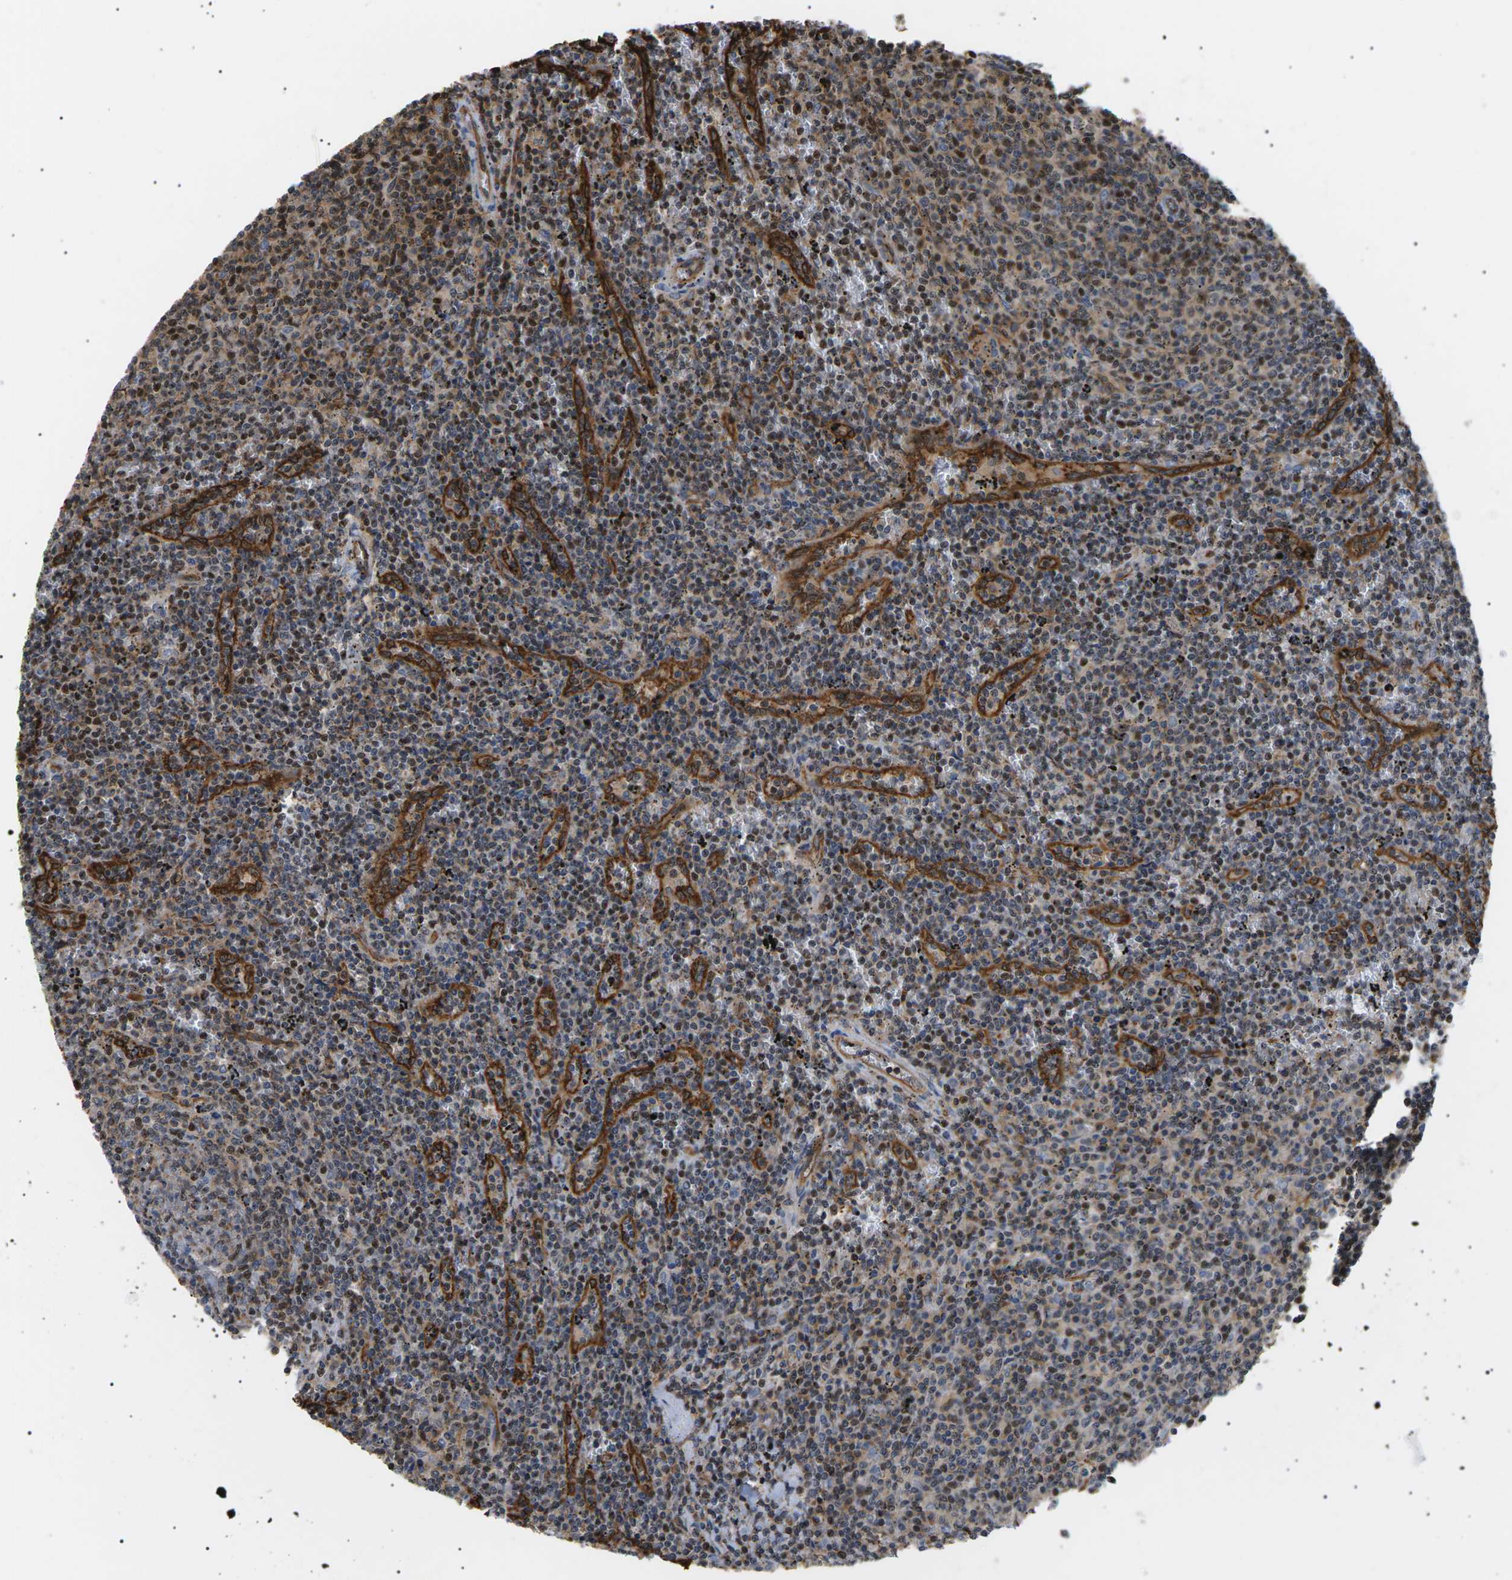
{"staining": {"intensity": "moderate", "quantity": ">75%", "location": "cytoplasmic/membranous,nuclear"}, "tissue": "lymphoma", "cell_type": "Tumor cells", "image_type": "cancer", "snomed": [{"axis": "morphology", "description": "Malignant lymphoma, non-Hodgkin's type, Low grade"}, {"axis": "topography", "description": "Spleen"}], "caption": "Immunohistochemical staining of human lymphoma displays medium levels of moderate cytoplasmic/membranous and nuclear staining in about >75% of tumor cells.", "gene": "TMTC4", "patient": {"sex": "female", "age": 50}}